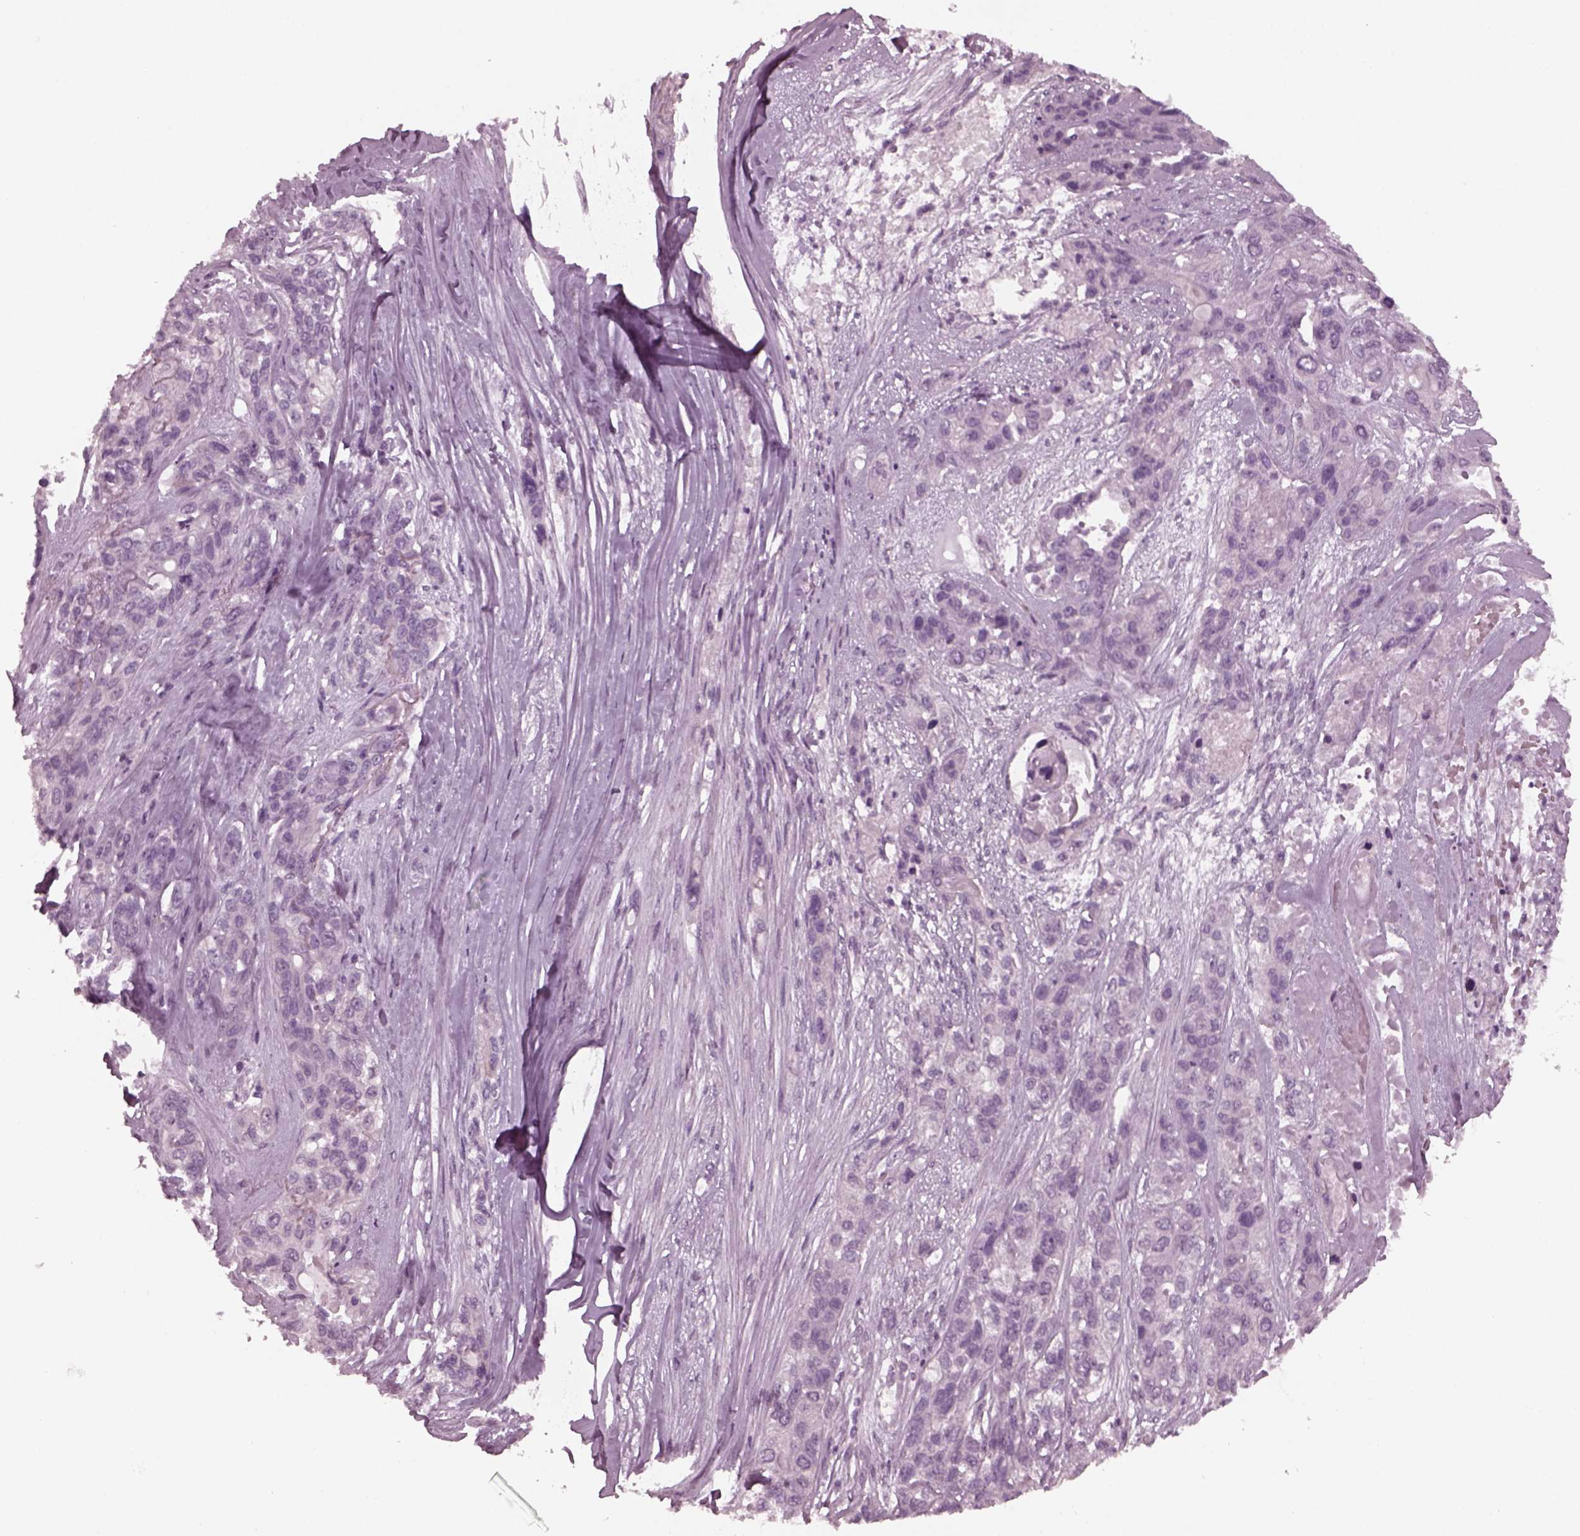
{"staining": {"intensity": "negative", "quantity": "none", "location": "none"}, "tissue": "lung cancer", "cell_type": "Tumor cells", "image_type": "cancer", "snomed": [{"axis": "morphology", "description": "Squamous cell carcinoma, NOS"}, {"axis": "topography", "description": "Lung"}], "caption": "This micrograph is of squamous cell carcinoma (lung) stained with immunohistochemistry (IHC) to label a protein in brown with the nuclei are counter-stained blue. There is no expression in tumor cells.", "gene": "YY2", "patient": {"sex": "female", "age": 70}}